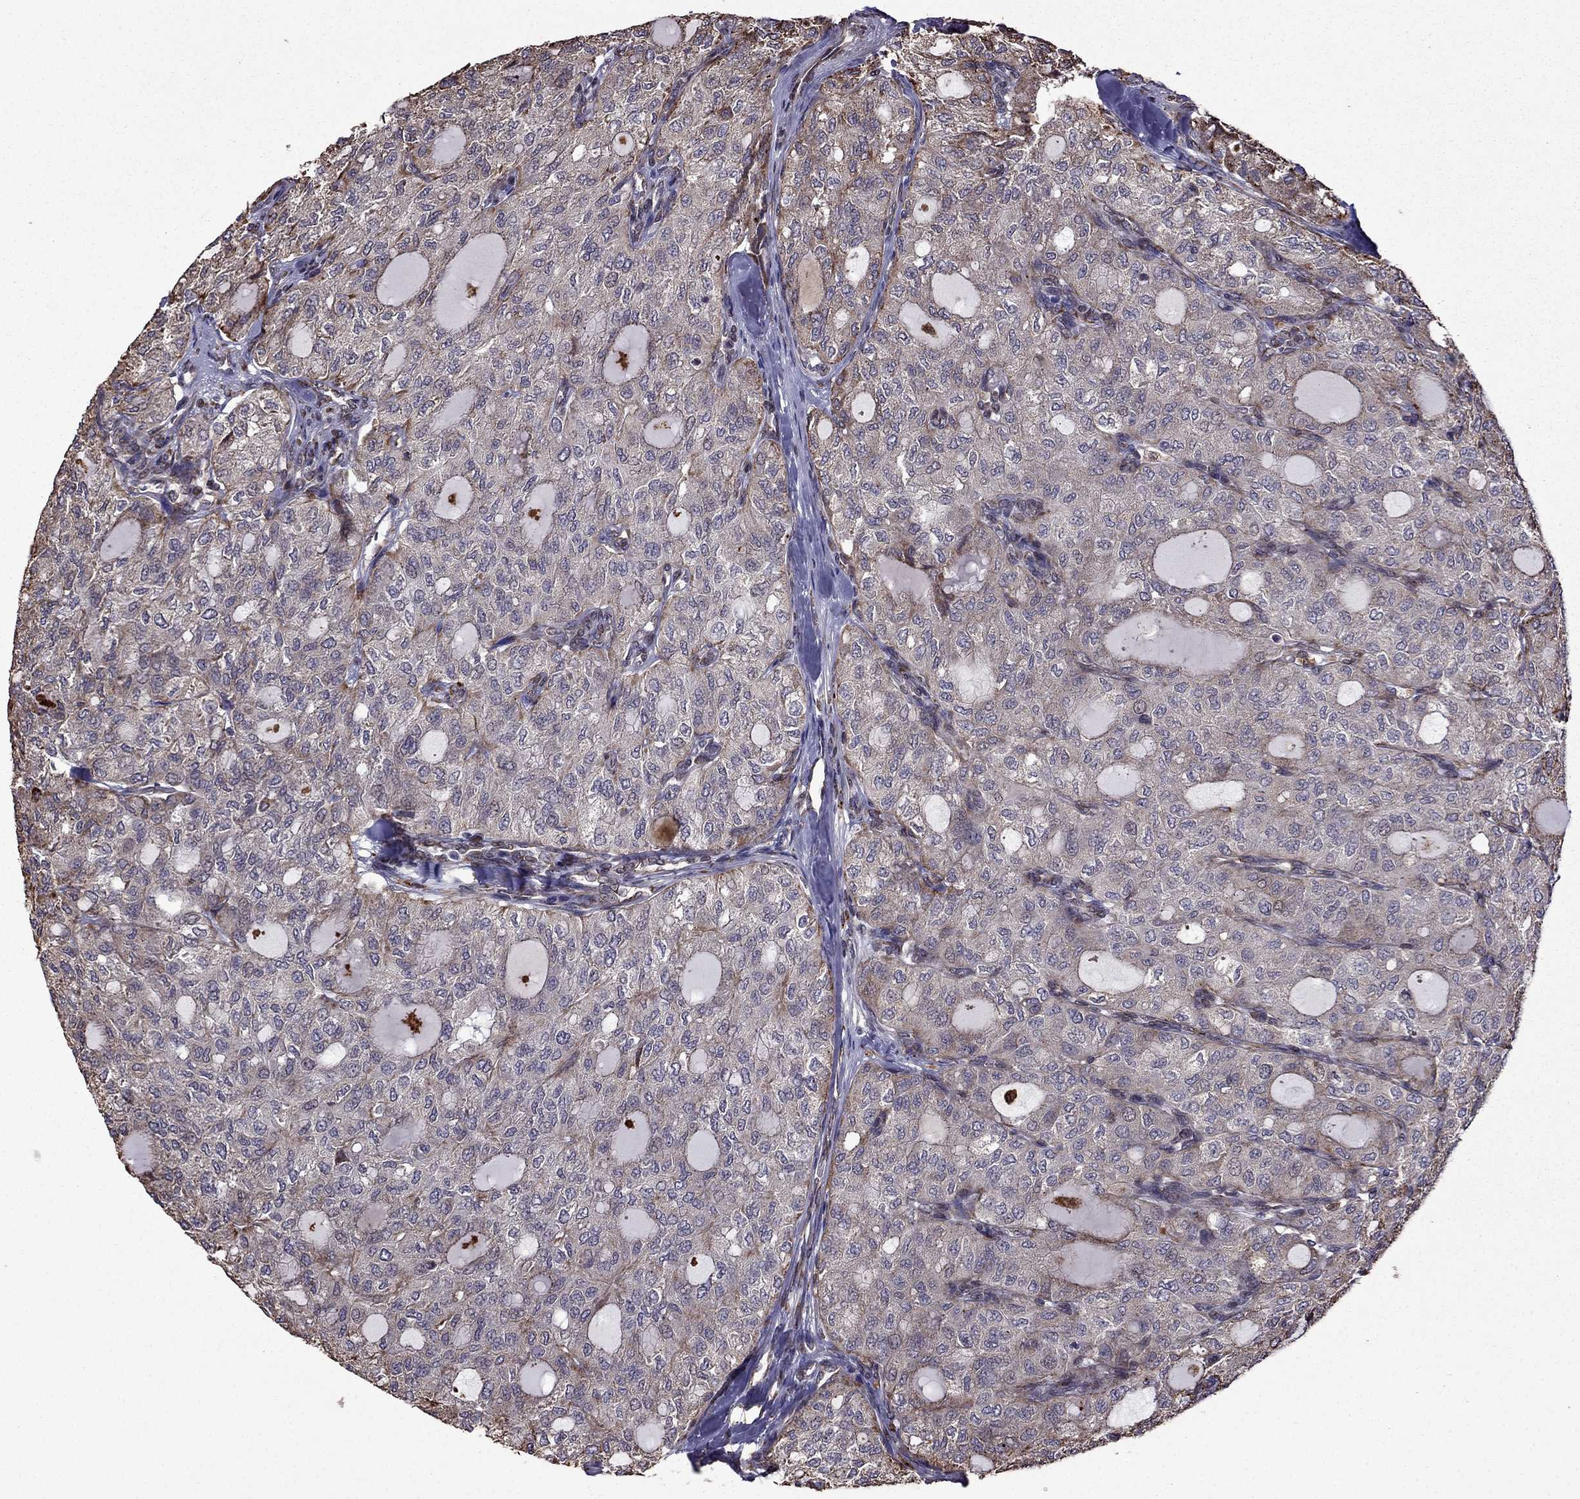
{"staining": {"intensity": "negative", "quantity": "none", "location": "none"}, "tissue": "thyroid cancer", "cell_type": "Tumor cells", "image_type": "cancer", "snomed": [{"axis": "morphology", "description": "Follicular adenoma carcinoma, NOS"}, {"axis": "topography", "description": "Thyroid gland"}], "caption": "Immunohistochemistry image of follicular adenoma carcinoma (thyroid) stained for a protein (brown), which reveals no staining in tumor cells.", "gene": "IKBIP", "patient": {"sex": "male", "age": 75}}